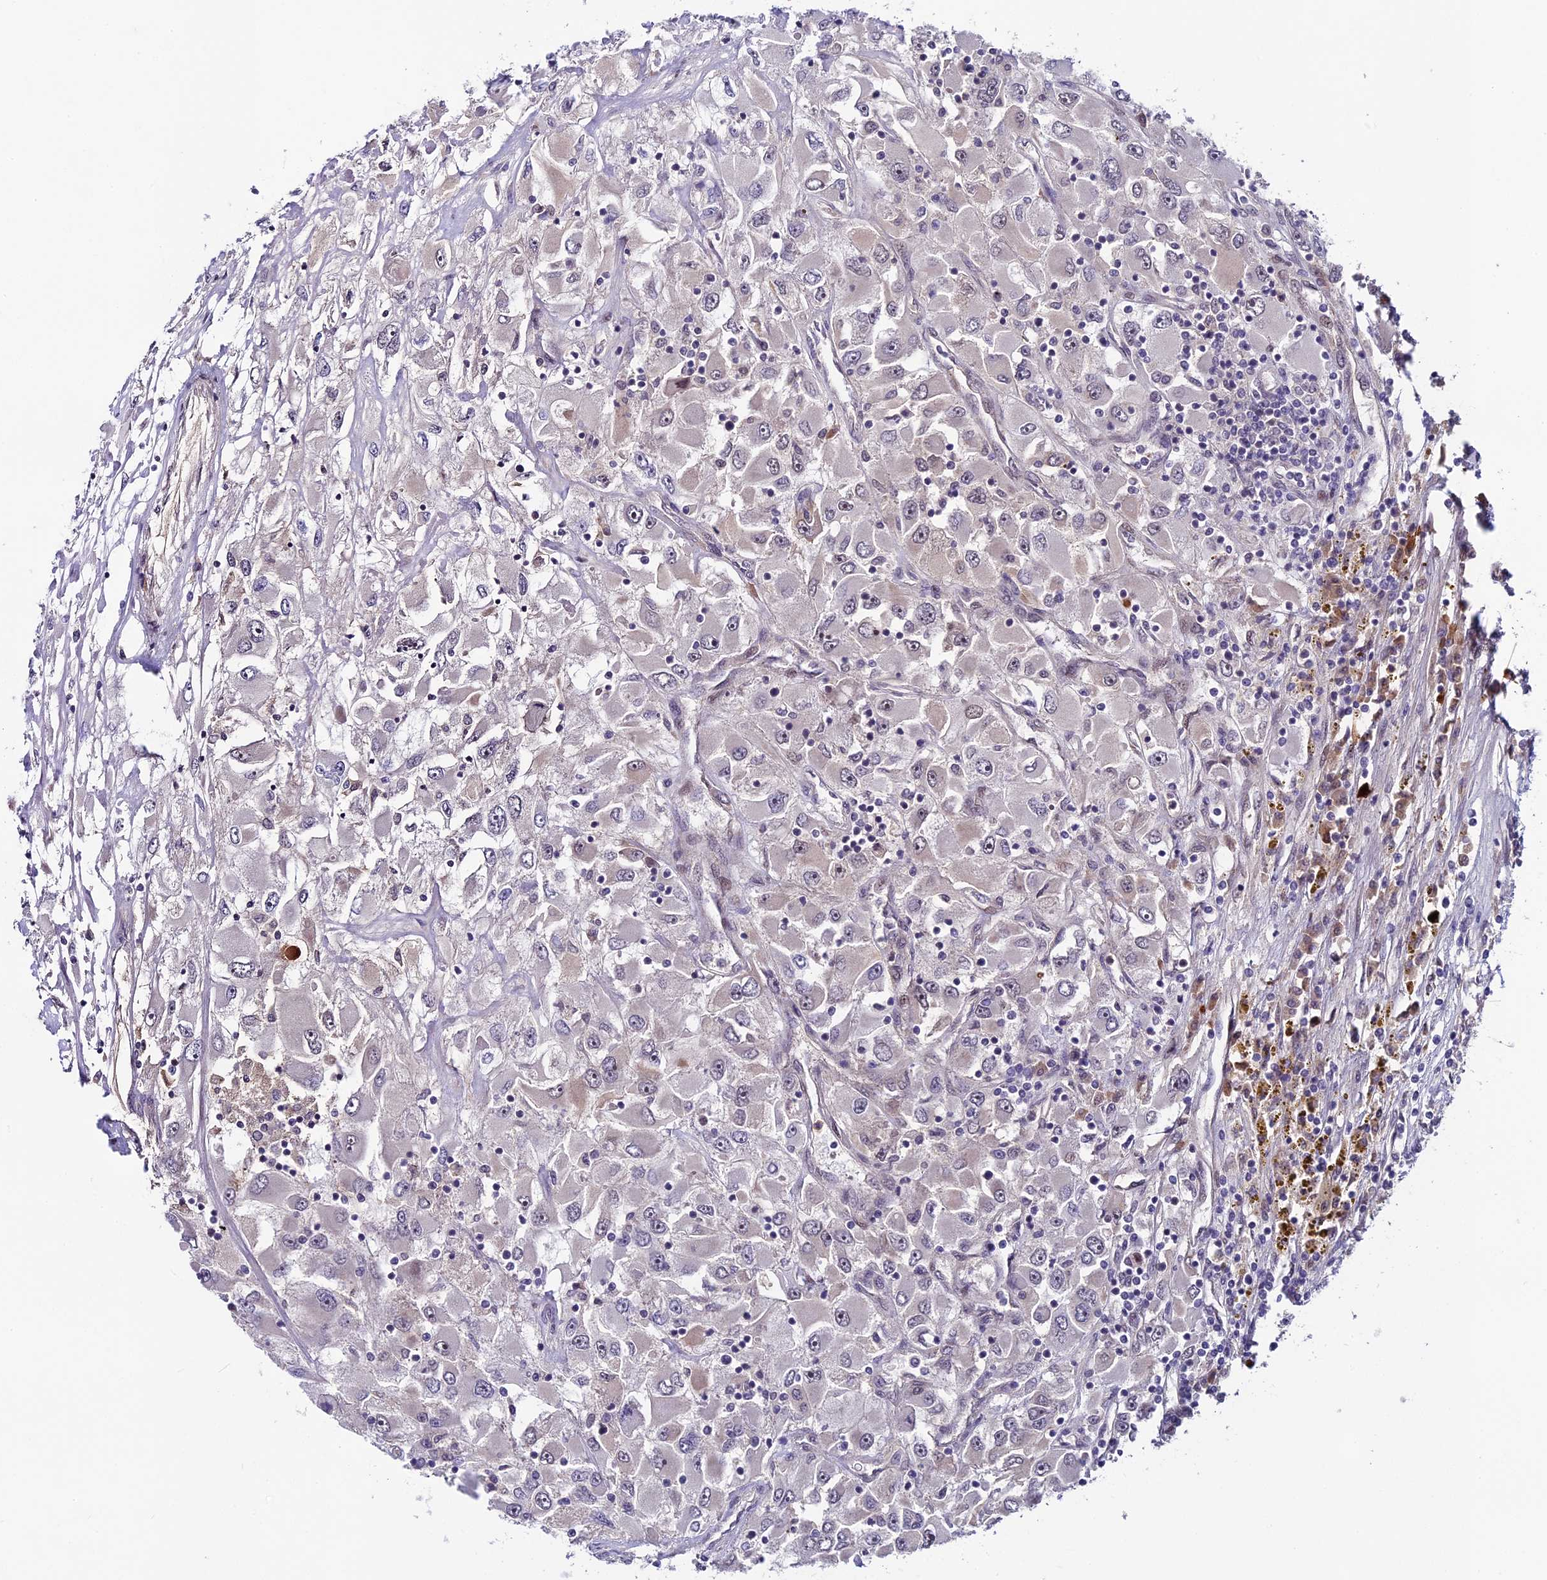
{"staining": {"intensity": "negative", "quantity": "none", "location": "none"}, "tissue": "renal cancer", "cell_type": "Tumor cells", "image_type": "cancer", "snomed": [{"axis": "morphology", "description": "Adenocarcinoma, NOS"}, {"axis": "topography", "description": "Kidney"}], "caption": "Immunohistochemistry micrograph of neoplastic tissue: adenocarcinoma (renal) stained with DAB (3,3'-diaminobenzidine) exhibits no significant protein expression in tumor cells. (DAB IHC visualized using brightfield microscopy, high magnification).", "gene": "SIPA1L3", "patient": {"sex": "female", "age": 52}}